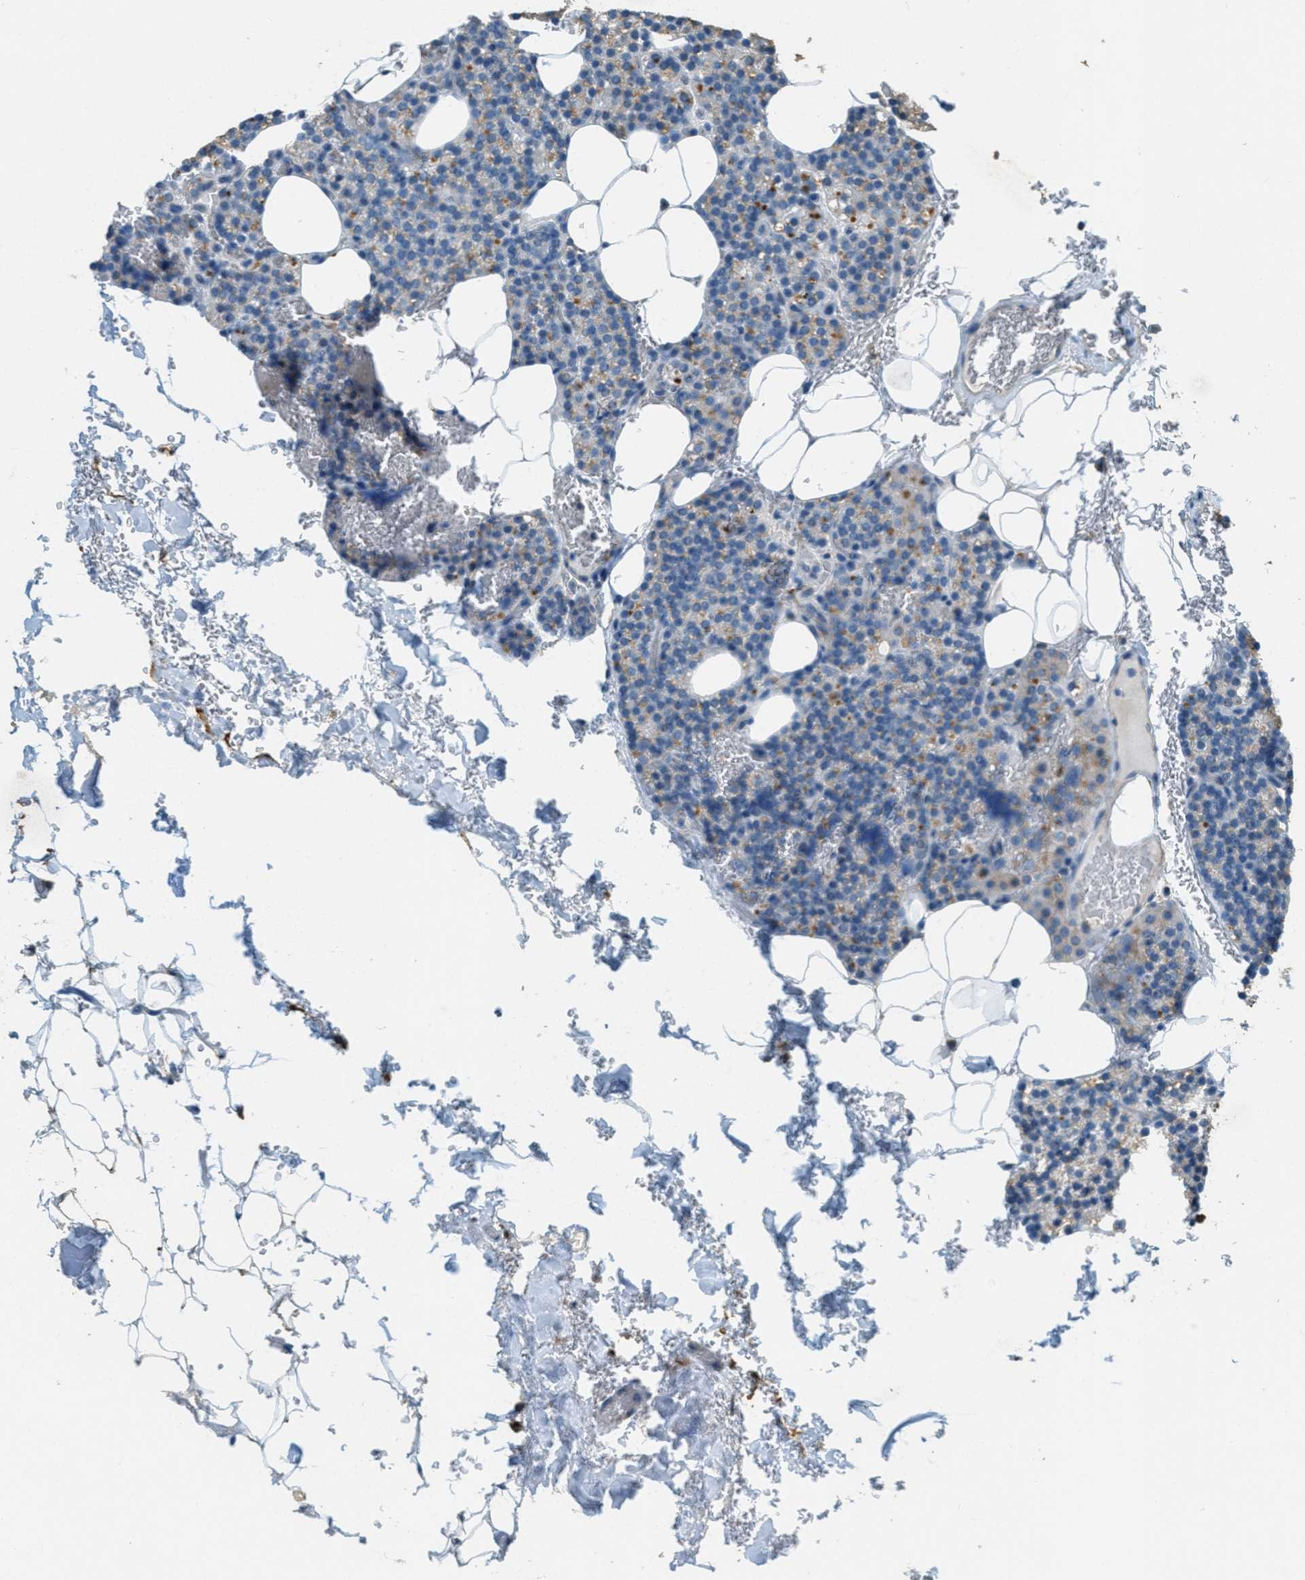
{"staining": {"intensity": "weak", "quantity": "<25%", "location": "cytoplasmic/membranous"}, "tissue": "parathyroid gland", "cell_type": "Glandular cells", "image_type": "normal", "snomed": [{"axis": "morphology", "description": "Normal tissue, NOS"}, {"axis": "morphology", "description": "Inflammation chronic"}, {"axis": "morphology", "description": "Goiter, colloid"}, {"axis": "topography", "description": "Thyroid gland"}, {"axis": "topography", "description": "Parathyroid gland"}], "caption": "This micrograph is of benign parathyroid gland stained with immunohistochemistry to label a protein in brown with the nuclei are counter-stained blue. There is no expression in glandular cells.", "gene": "OSMR", "patient": {"sex": "male", "age": 65}}